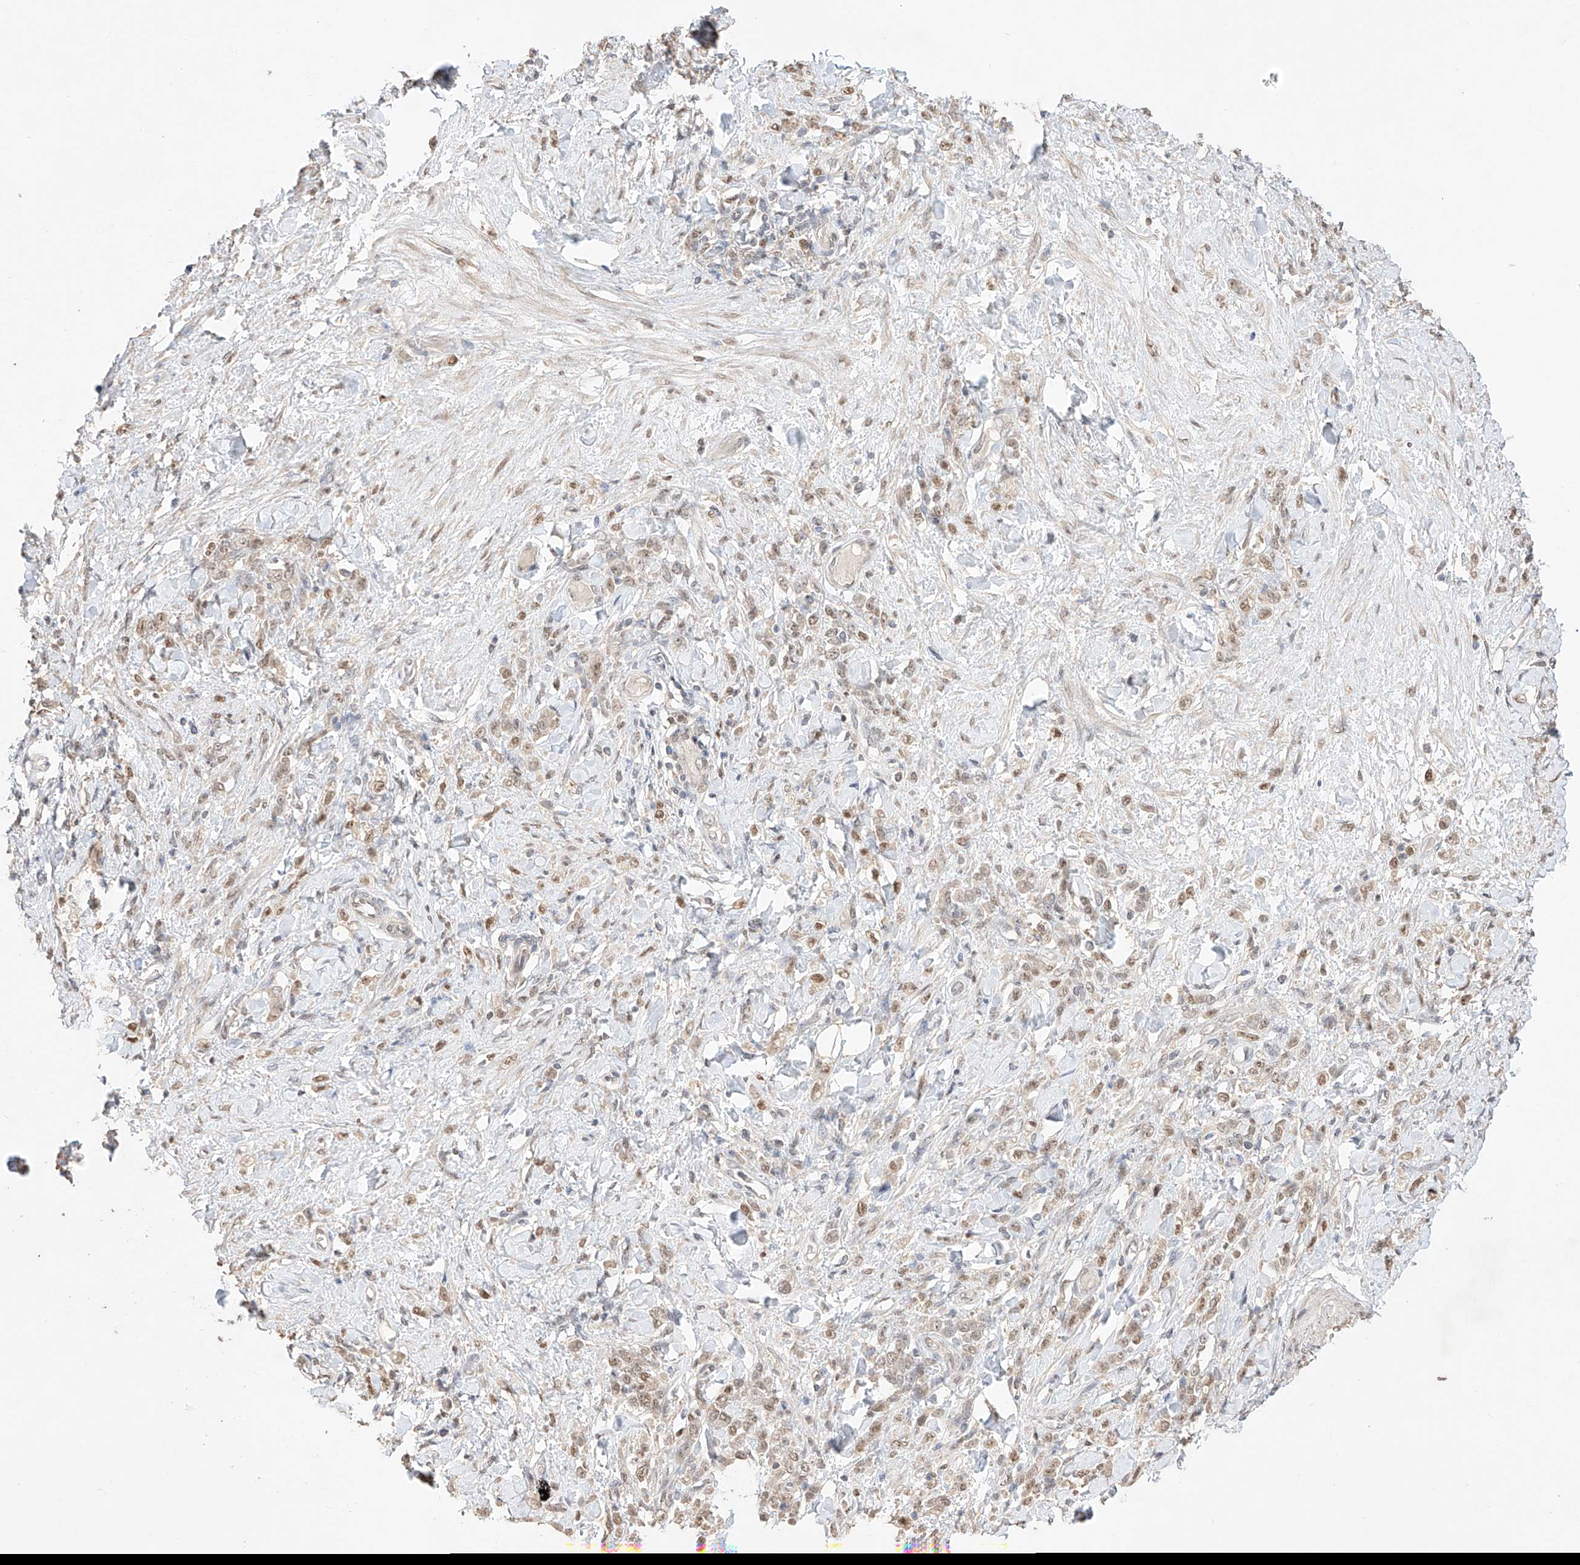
{"staining": {"intensity": "weak", "quantity": ">75%", "location": "nuclear"}, "tissue": "stomach cancer", "cell_type": "Tumor cells", "image_type": "cancer", "snomed": [{"axis": "morphology", "description": "Normal tissue, NOS"}, {"axis": "morphology", "description": "Adenocarcinoma, NOS"}, {"axis": "topography", "description": "Stomach"}], "caption": "Stomach adenocarcinoma was stained to show a protein in brown. There is low levels of weak nuclear staining in about >75% of tumor cells. (IHC, brightfield microscopy, high magnification).", "gene": "APIP", "patient": {"sex": "male", "age": 82}}